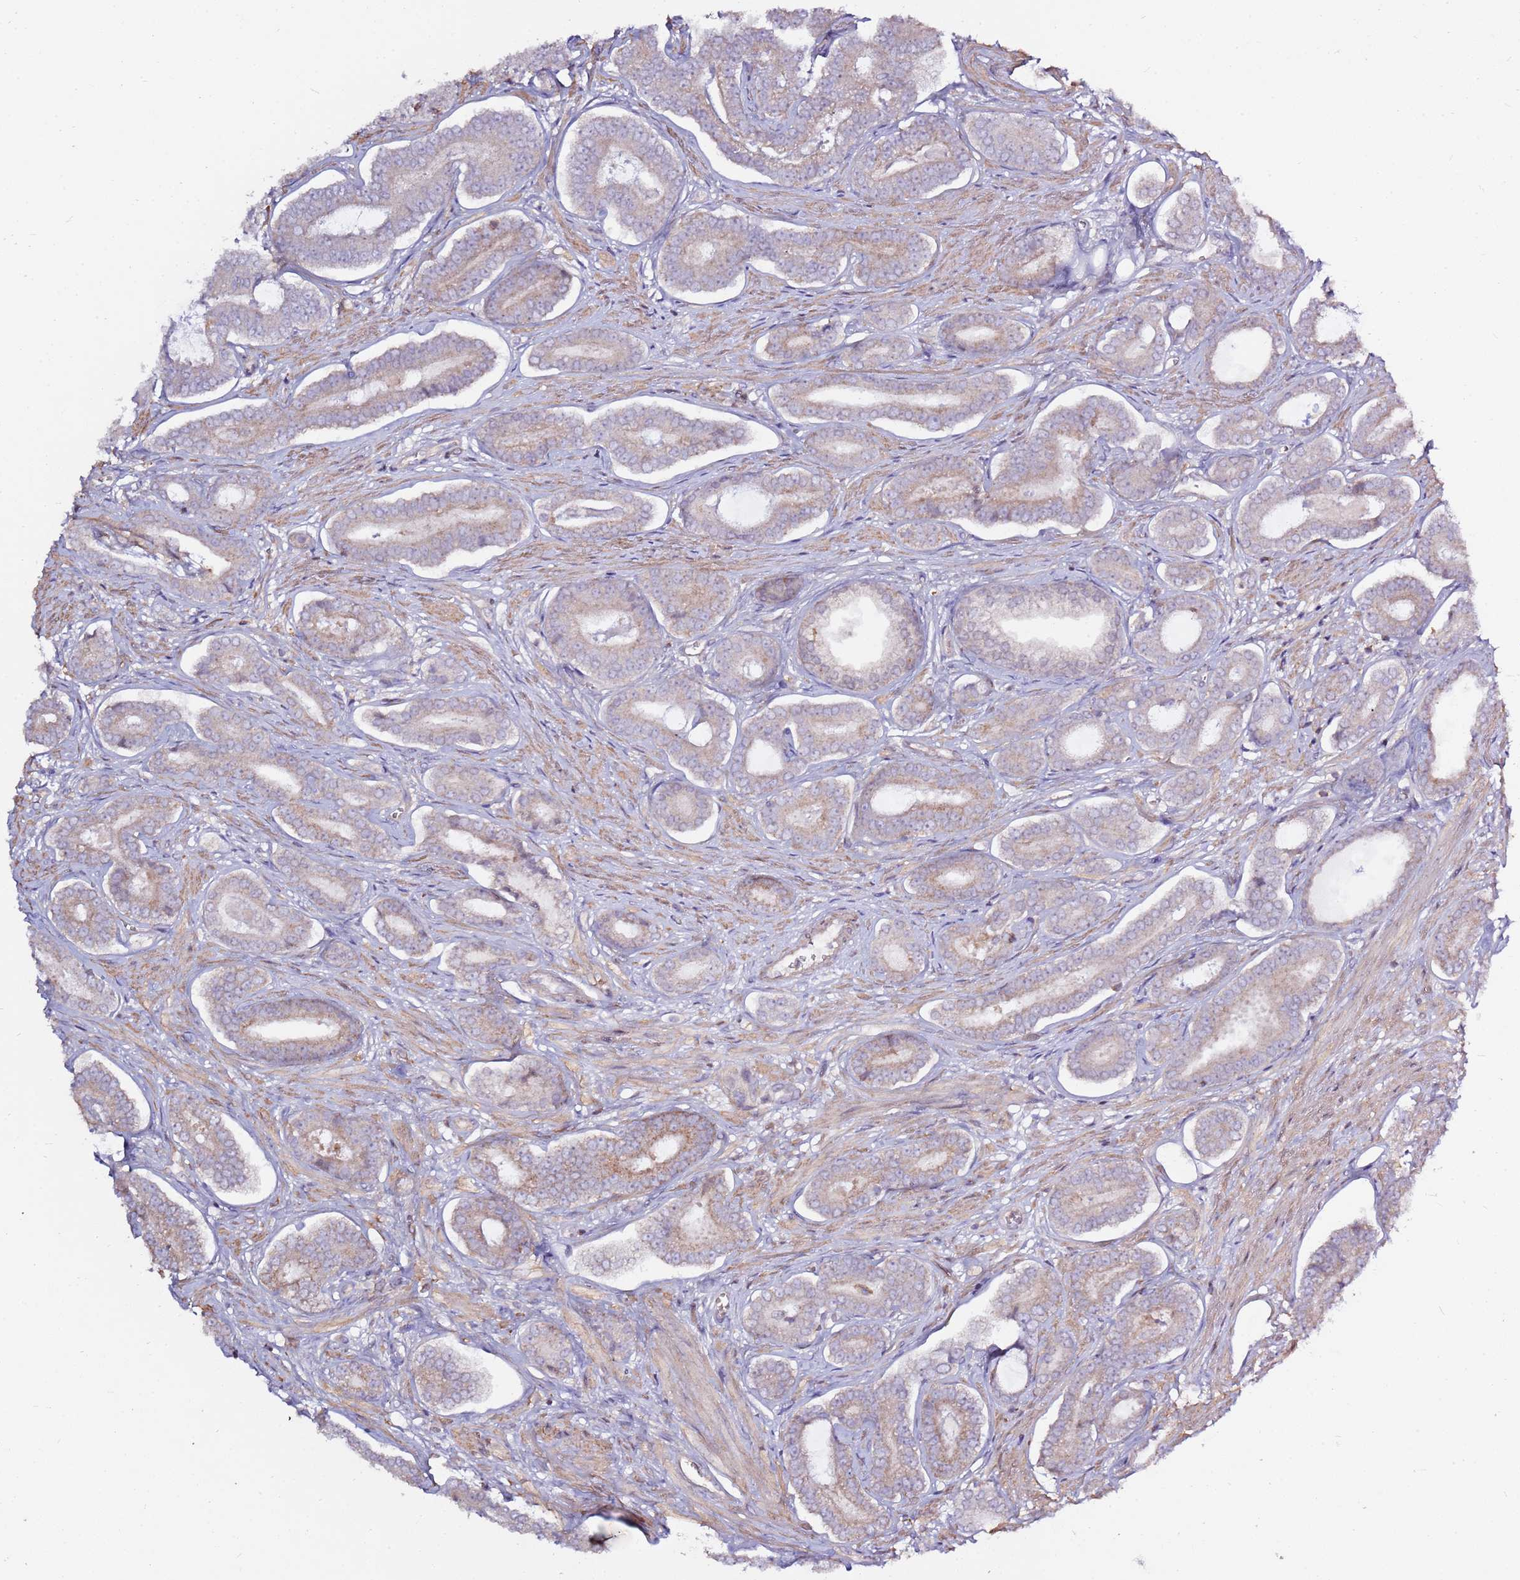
{"staining": {"intensity": "weak", "quantity": "<25%", "location": "cytoplasmic/membranous"}, "tissue": "prostate cancer", "cell_type": "Tumor cells", "image_type": "cancer", "snomed": [{"axis": "morphology", "description": "Adenocarcinoma, NOS"}, {"axis": "topography", "description": "Prostate and seminal vesicle, NOS"}], "caption": "This image is of prostate cancer (adenocarcinoma) stained with IHC to label a protein in brown with the nuclei are counter-stained blue. There is no positivity in tumor cells. The staining was performed using DAB to visualize the protein expression in brown, while the nuclei were stained in blue with hematoxylin (Magnification: 20x).", "gene": "EVA1B", "patient": {"sex": "male", "age": 76}}